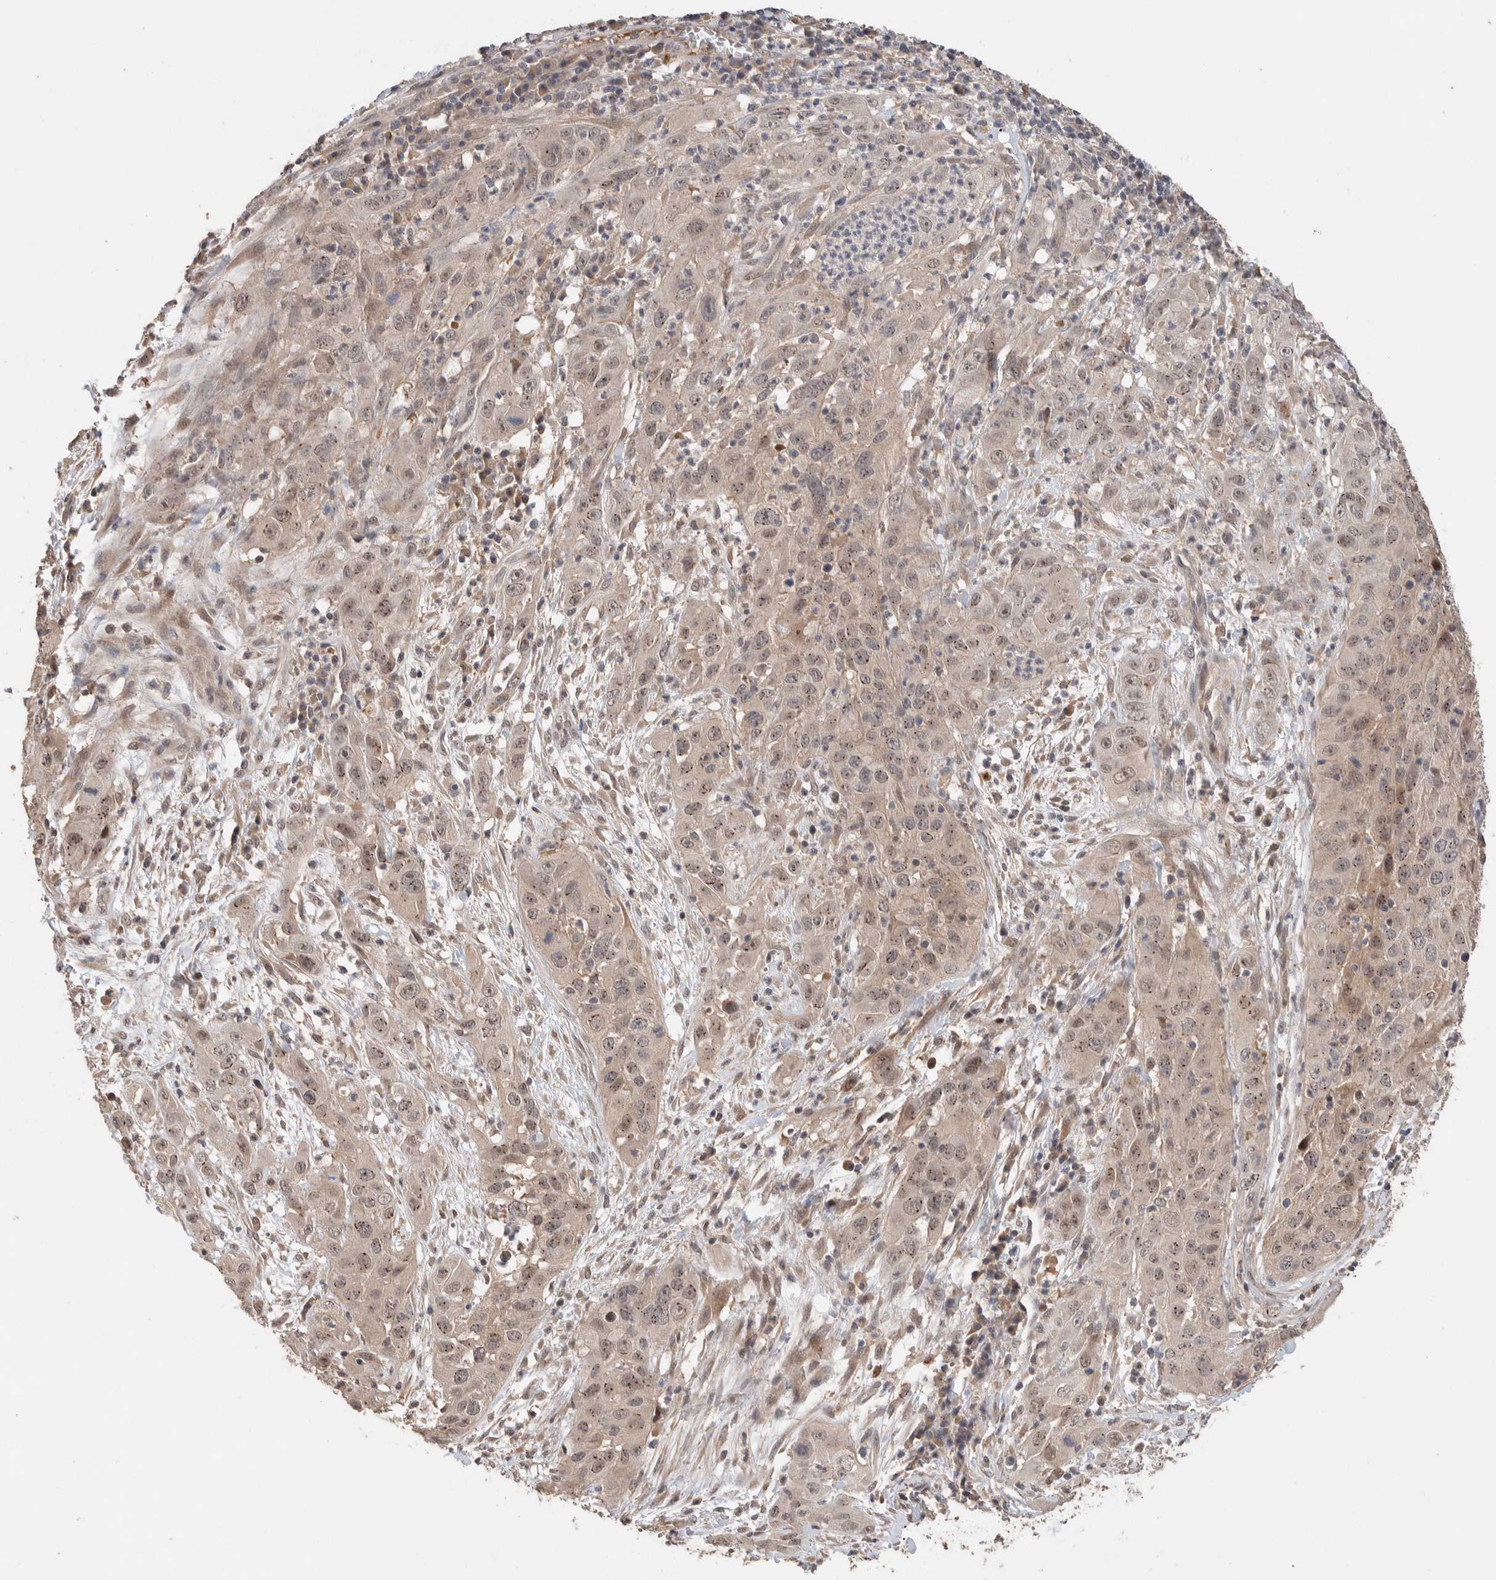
{"staining": {"intensity": "weak", "quantity": ">75%", "location": "cytoplasmic/membranous,nuclear"}, "tissue": "cervical cancer", "cell_type": "Tumor cells", "image_type": "cancer", "snomed": [{"axis": "morphology", "description": "Squamous cell carcinoma, NOS"}, {"axis": "topography", "description": "Cervix"}], "caption": "High-magnification brightfield microscopy of cervical cancer stained with DAB (brown) and counterstained with hematoxylin (blue). tumor cells exhibit weak cytoplasmic/membranous and nuclear staining is present in about>75% of cells.", "gene": "CASK", "patient": {"sex": "female", "age": 32}}